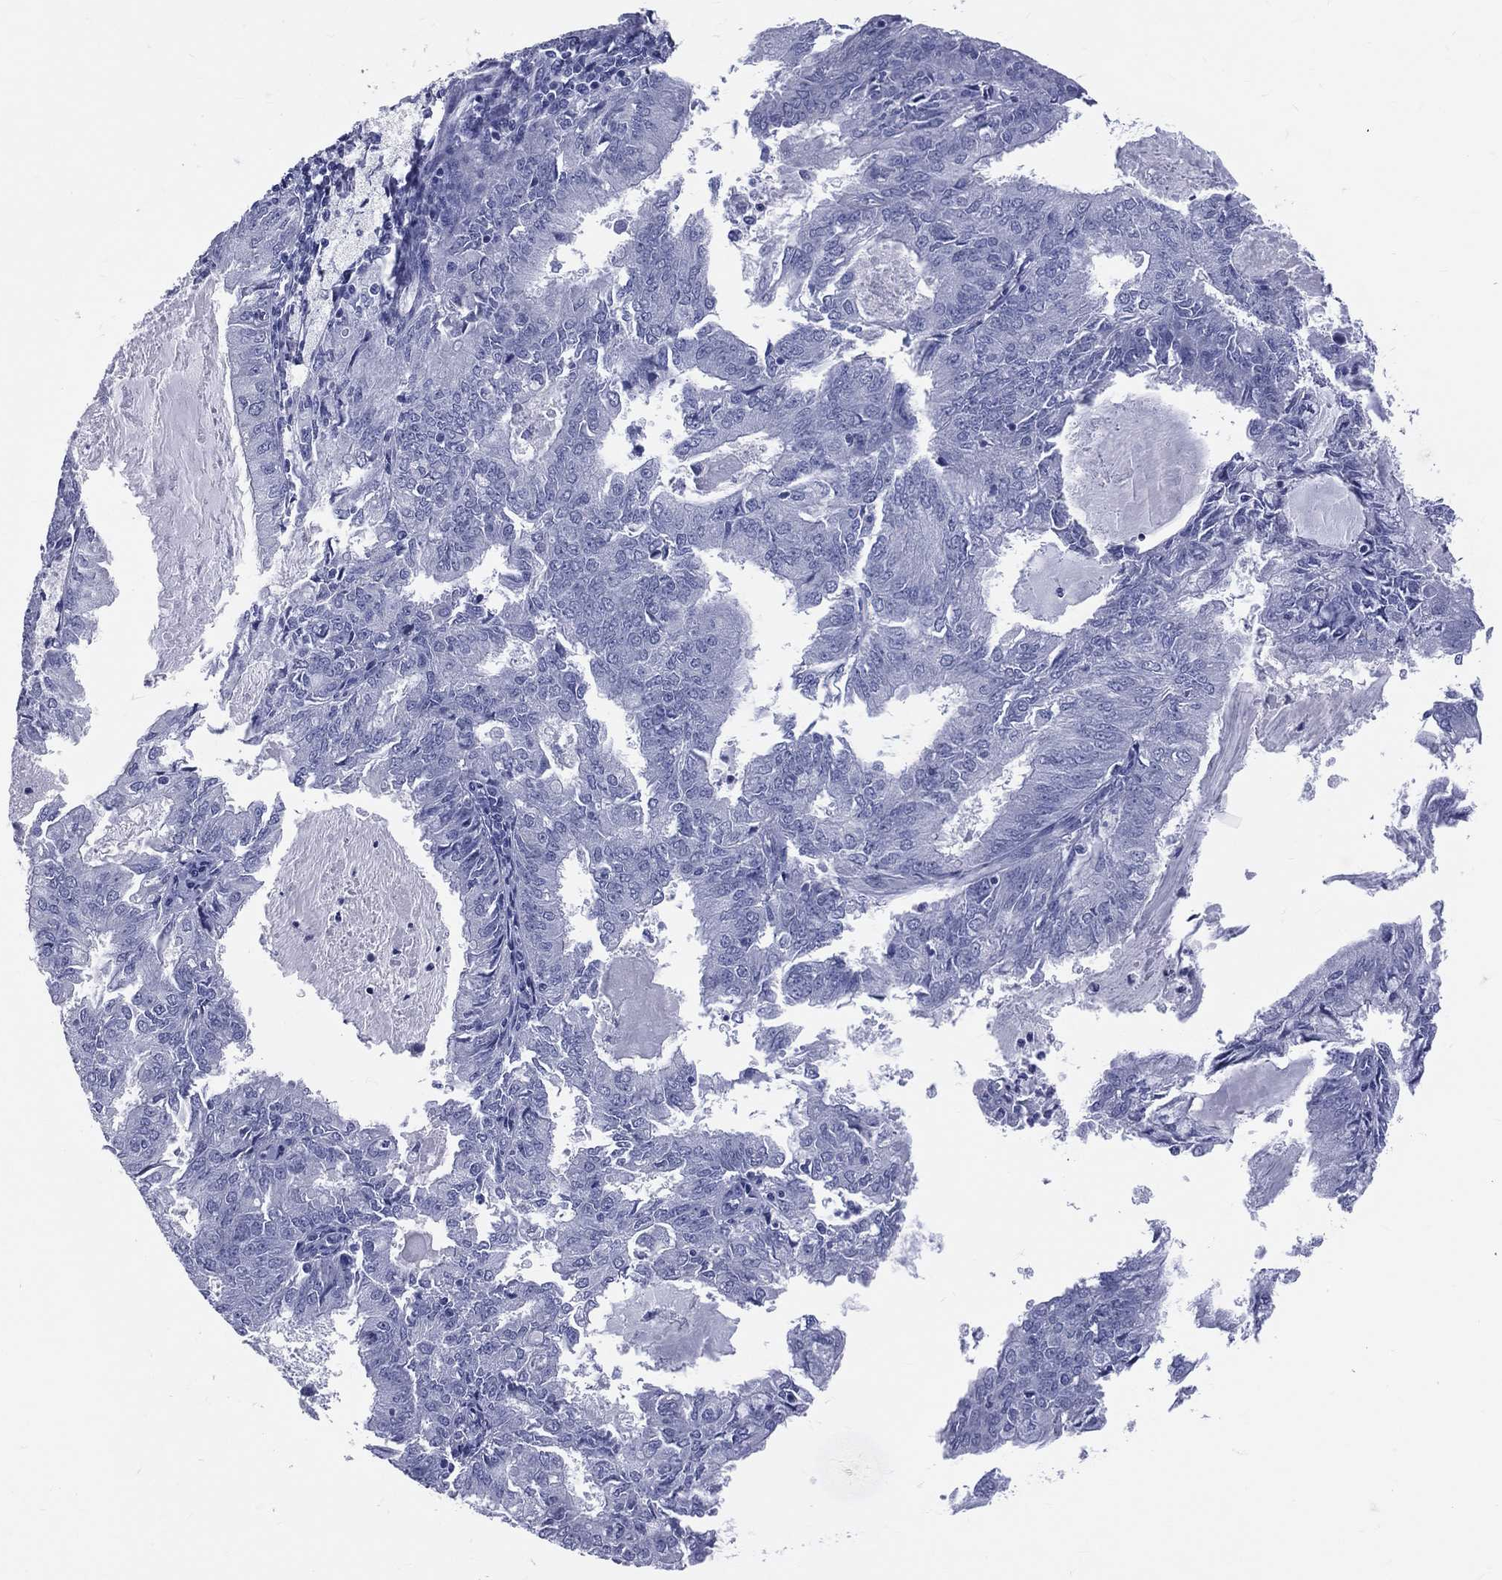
{"staining": {"intensity": "negative", "quantity": "none", "location": "none"}, "tissue": "endometrial cancer", "cell_type": "Tumor cells", "image_type": "cancer", "snomed": [{"axis": "morphology", "description": "Adenocarcinoma, NOS"}, {"axis": "topography", "description": "Endometrium"}], "caption": "Immunohistochemistry image of endometrial adenocarcinoma stained for a protein (brown), which reveals no positivity in tumor cells.", "gene": "CYLC1", "patient": {"sex": "female", "age": 57}}